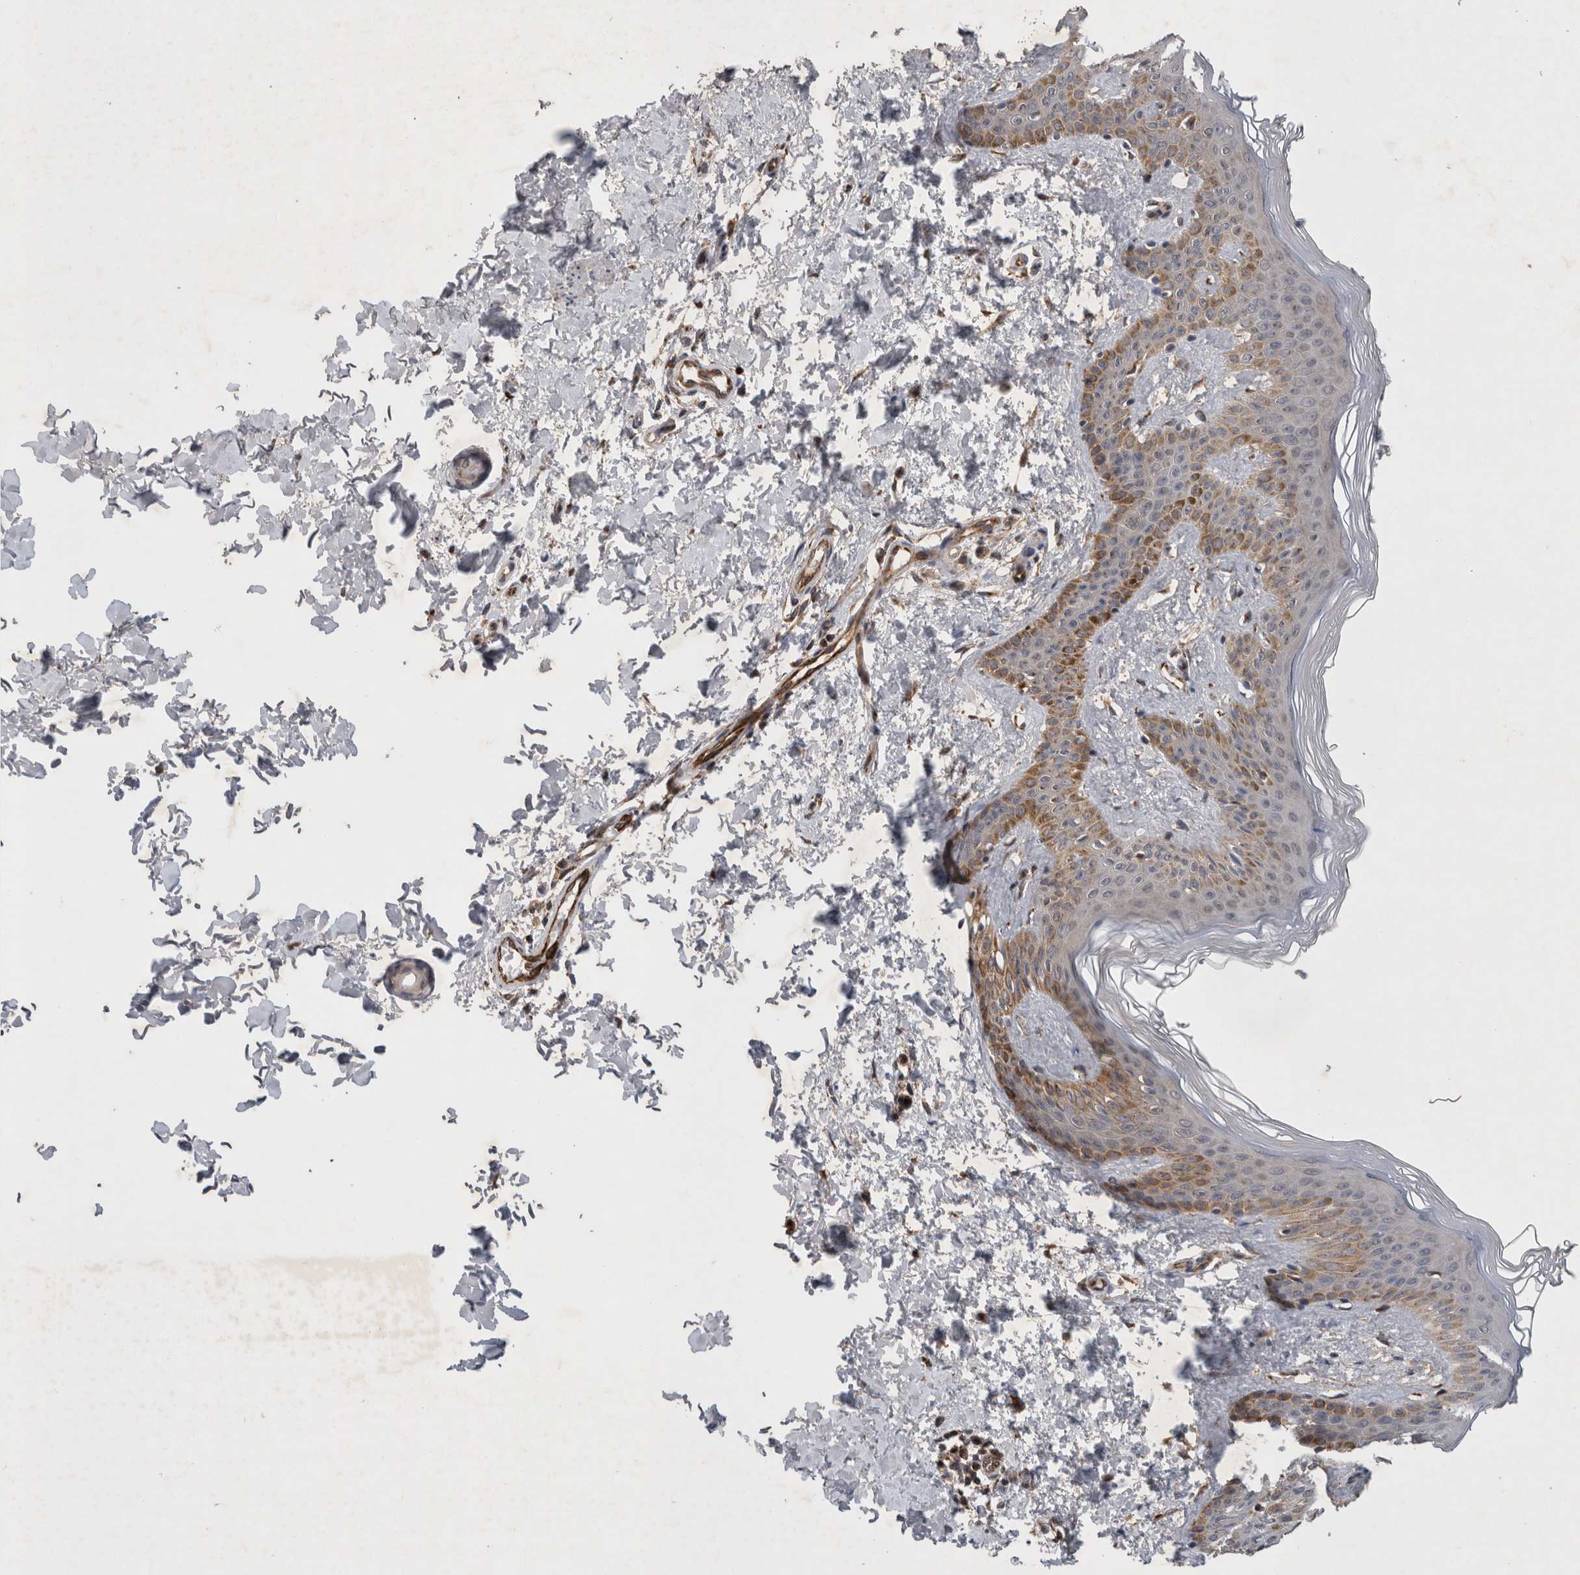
{"staining": {"intensity": "strong", "quantity": ">75%", "location": "cytoplasmic/membranous"}, "tissue": "skin", "cell_type": "Fibroblasts", "image_type": "normal", "snomed": [{"axis": "morphology", "description": "Normal tissue, NOS"}, {"axis": "morphology", "description": "Neoplasm, benign, NOS"}, {"axis": "topography", "description": "Skin"}, {"axis": "topography", "description": "Soft tissue"}], "caption": "Skin stained with a brown dye shows strong cytoplasmic/membranous positive staining in about >75% of fibroblasts.", "gene": "PDCD2", "patient": {"sex": "male", "age": 26}}